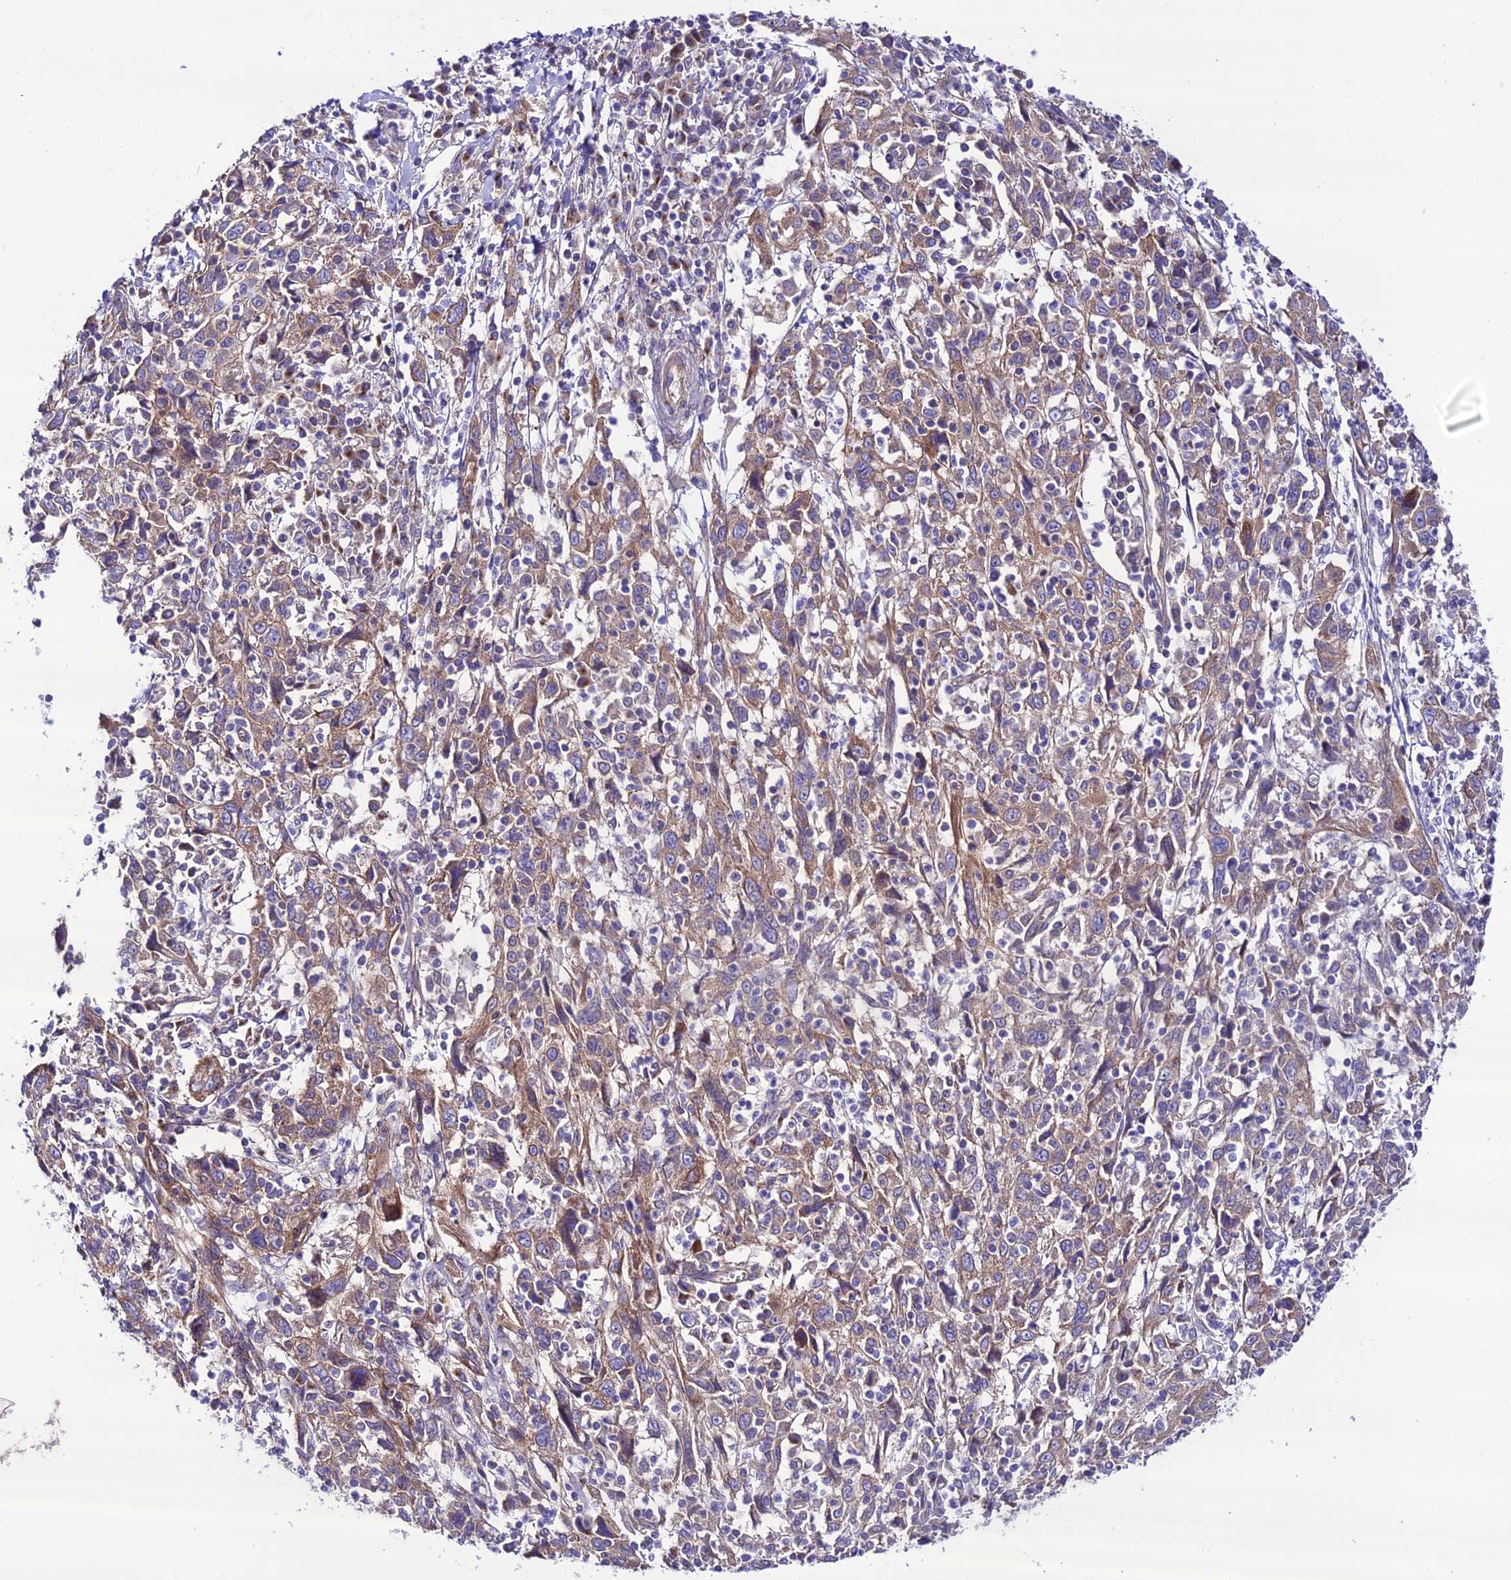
{"staining": {"intensity": "moderate", "quantity": "25%-75%", "location": "cytoplasmic/membranous"}, "tissue": "cervical cancer", "cell_type": "Tumor cells", "image_type": "cancer", "snomed": [{"axis": "morphology", "description": "Squamous cell carcinoma, NOS"}, {"axis": "topography", "description": "Cervix"}], "caption": "This histopathology image reveals cervical cancer stained with immunohistochemistry to label a protein in brown. The cytoplasmic/membranous of tumor cells show moderate positivity for the protein. Nuclei are counter-stained blue.", "gene": "LACTB2", "patient": {"sex": "female", "age": 46}}